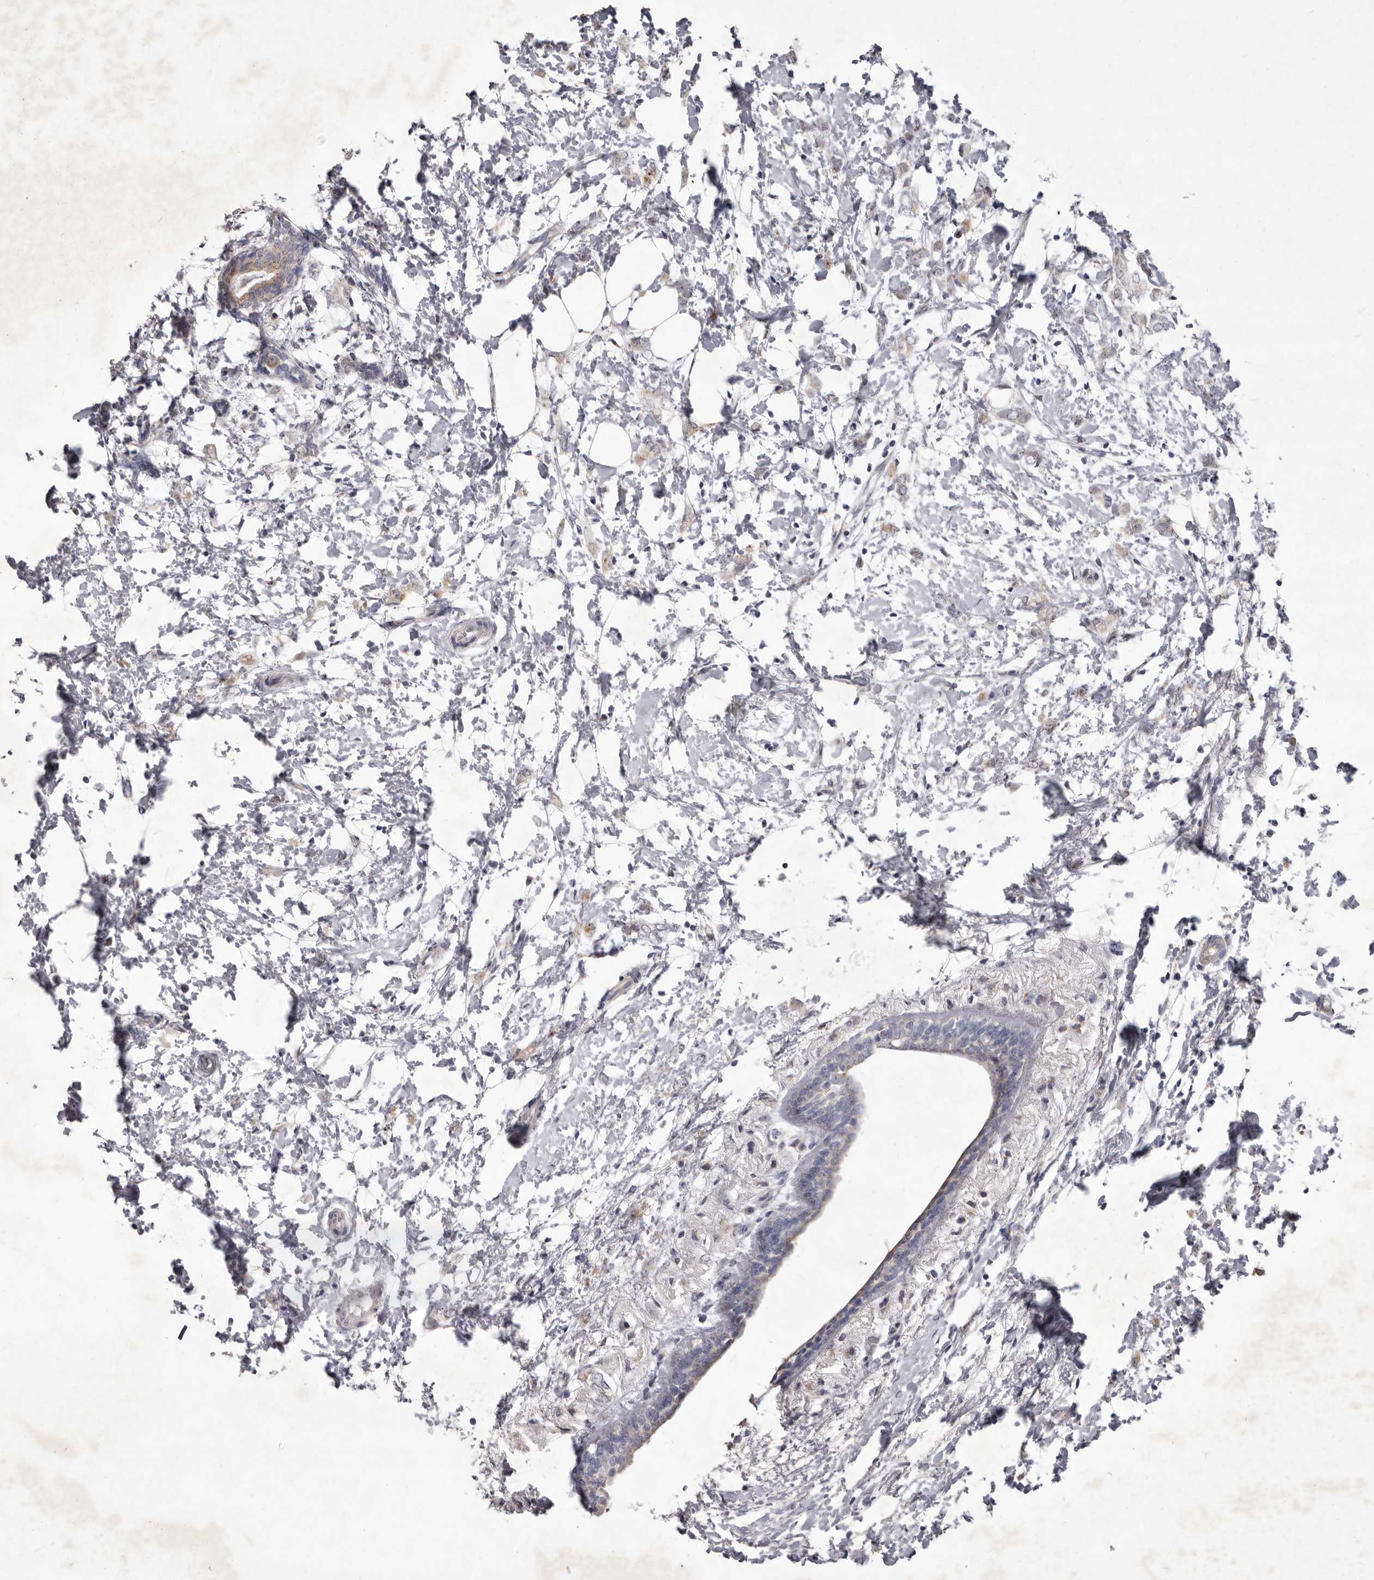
{"staining": {"intensity": "weak", "quantity": ">75%", "location": "cytoplasmic/membranous"}, "tissue": "breast cancer", "cell_type": "Tumor cells", "image_type": "cancer", "snomed": [{"axis": "morphology", "description": "Normal tissue, NOS"}, {"axis": "morphology", "description": "Lobular carcinoma"}, {"axis": "topography", "description": "Breast"}], "caption": "The immunohistochemical stain highlights weak cytoplasmic/membranous expression in tumor cells of lobular carcinoma (breast) tissue.", "gene": "P2RX6", "patient": {"sex": "female", "age": 47}}